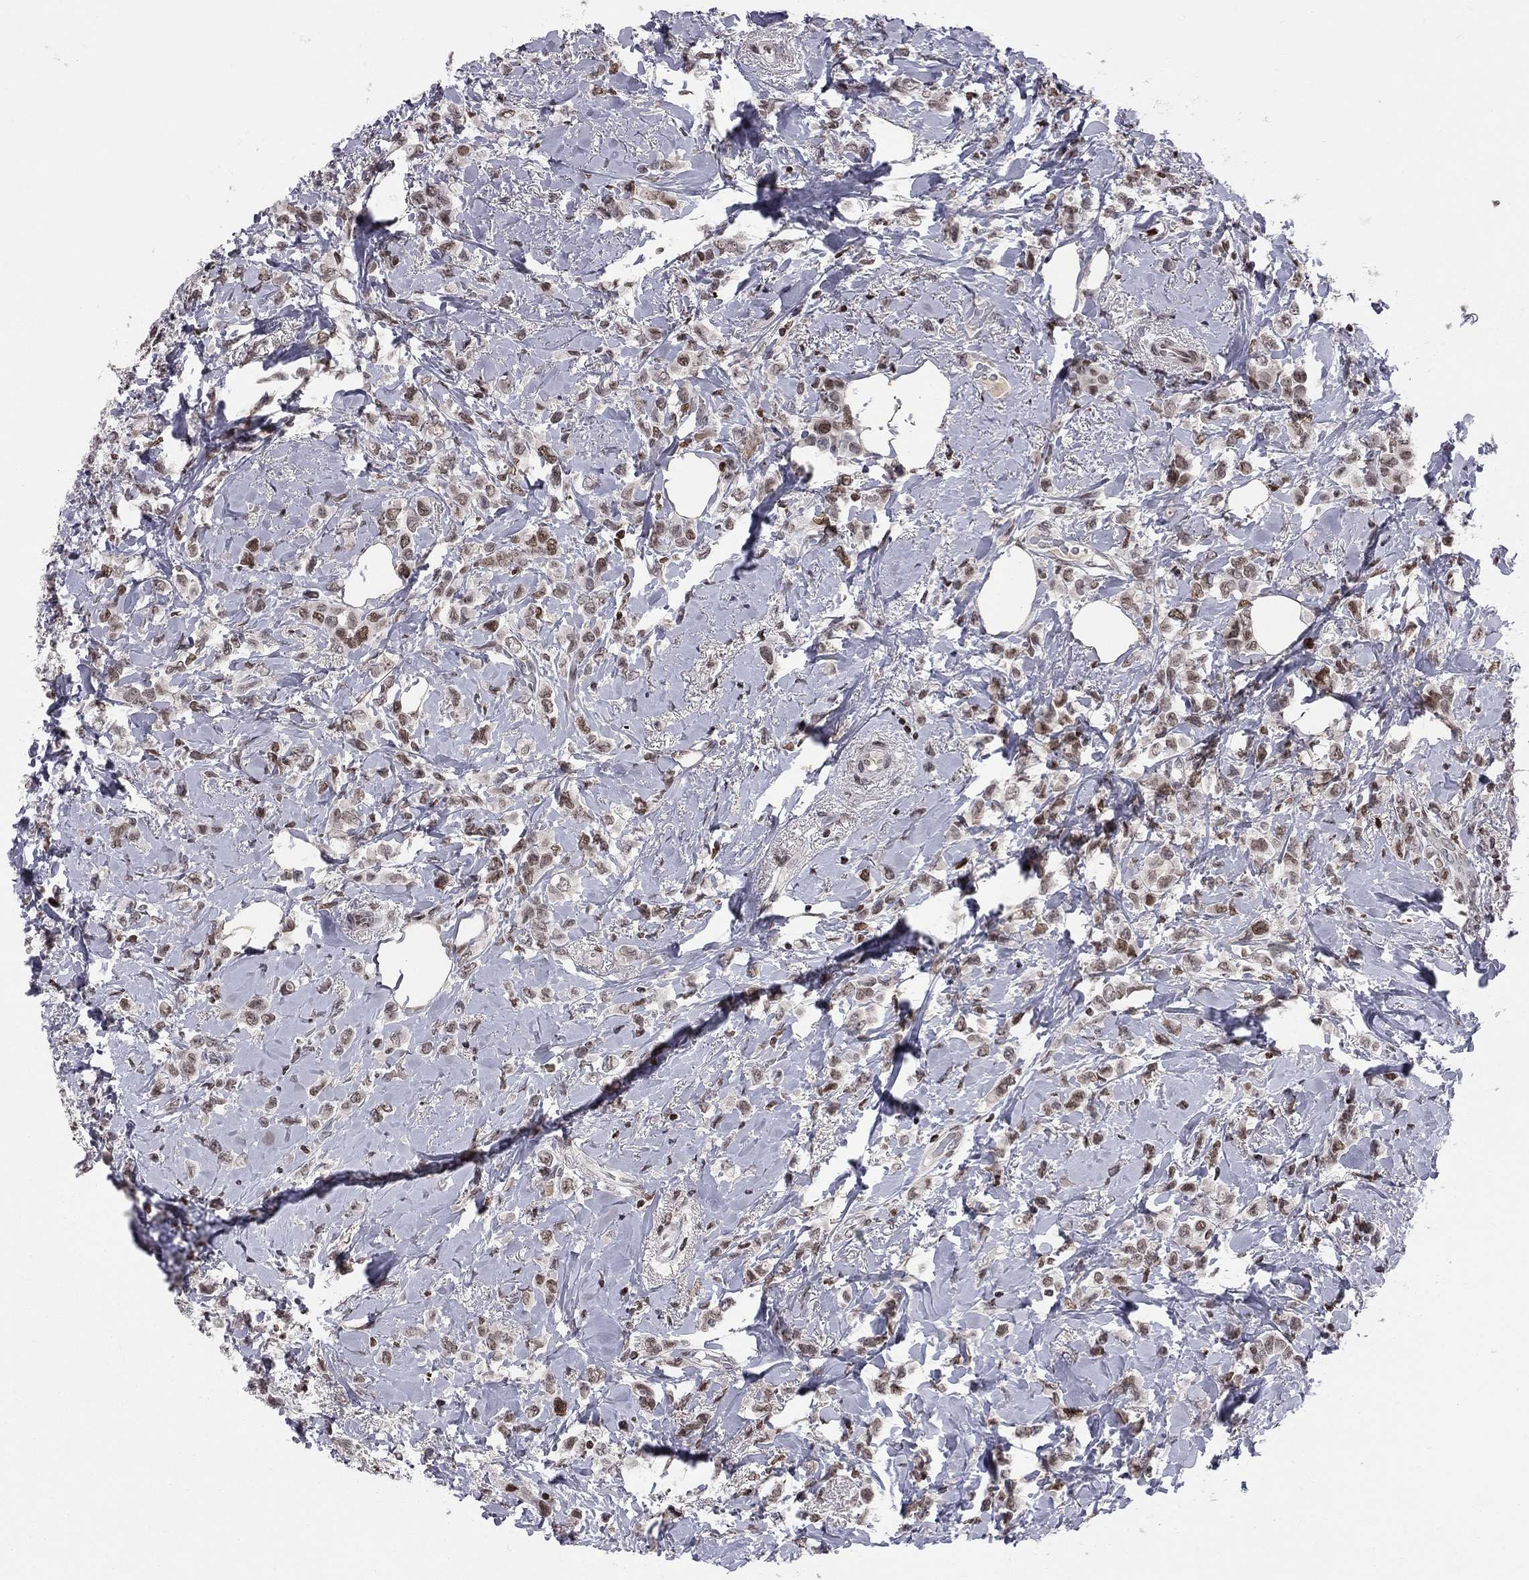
{"staining": {"intensity": "strong", "quantity": "25%-75%", "location": "nuclear"}, "tissue": "breast cancer", "cell_type": "Tumor cells", "image_type": "cancer", "snomed": [{"axis": "morphology", "description": "Lobular carcinoma"}, {"axis": "topography", "description": "Breast"}], "caption": "The histopathology image demonstrates staining of breast lobular carcinoma, revealing strong nuclear protein expression (brown color) within tumor cells.", "gene": "RNASEH2C", "patient": {"sex": "female", "age": 66}}